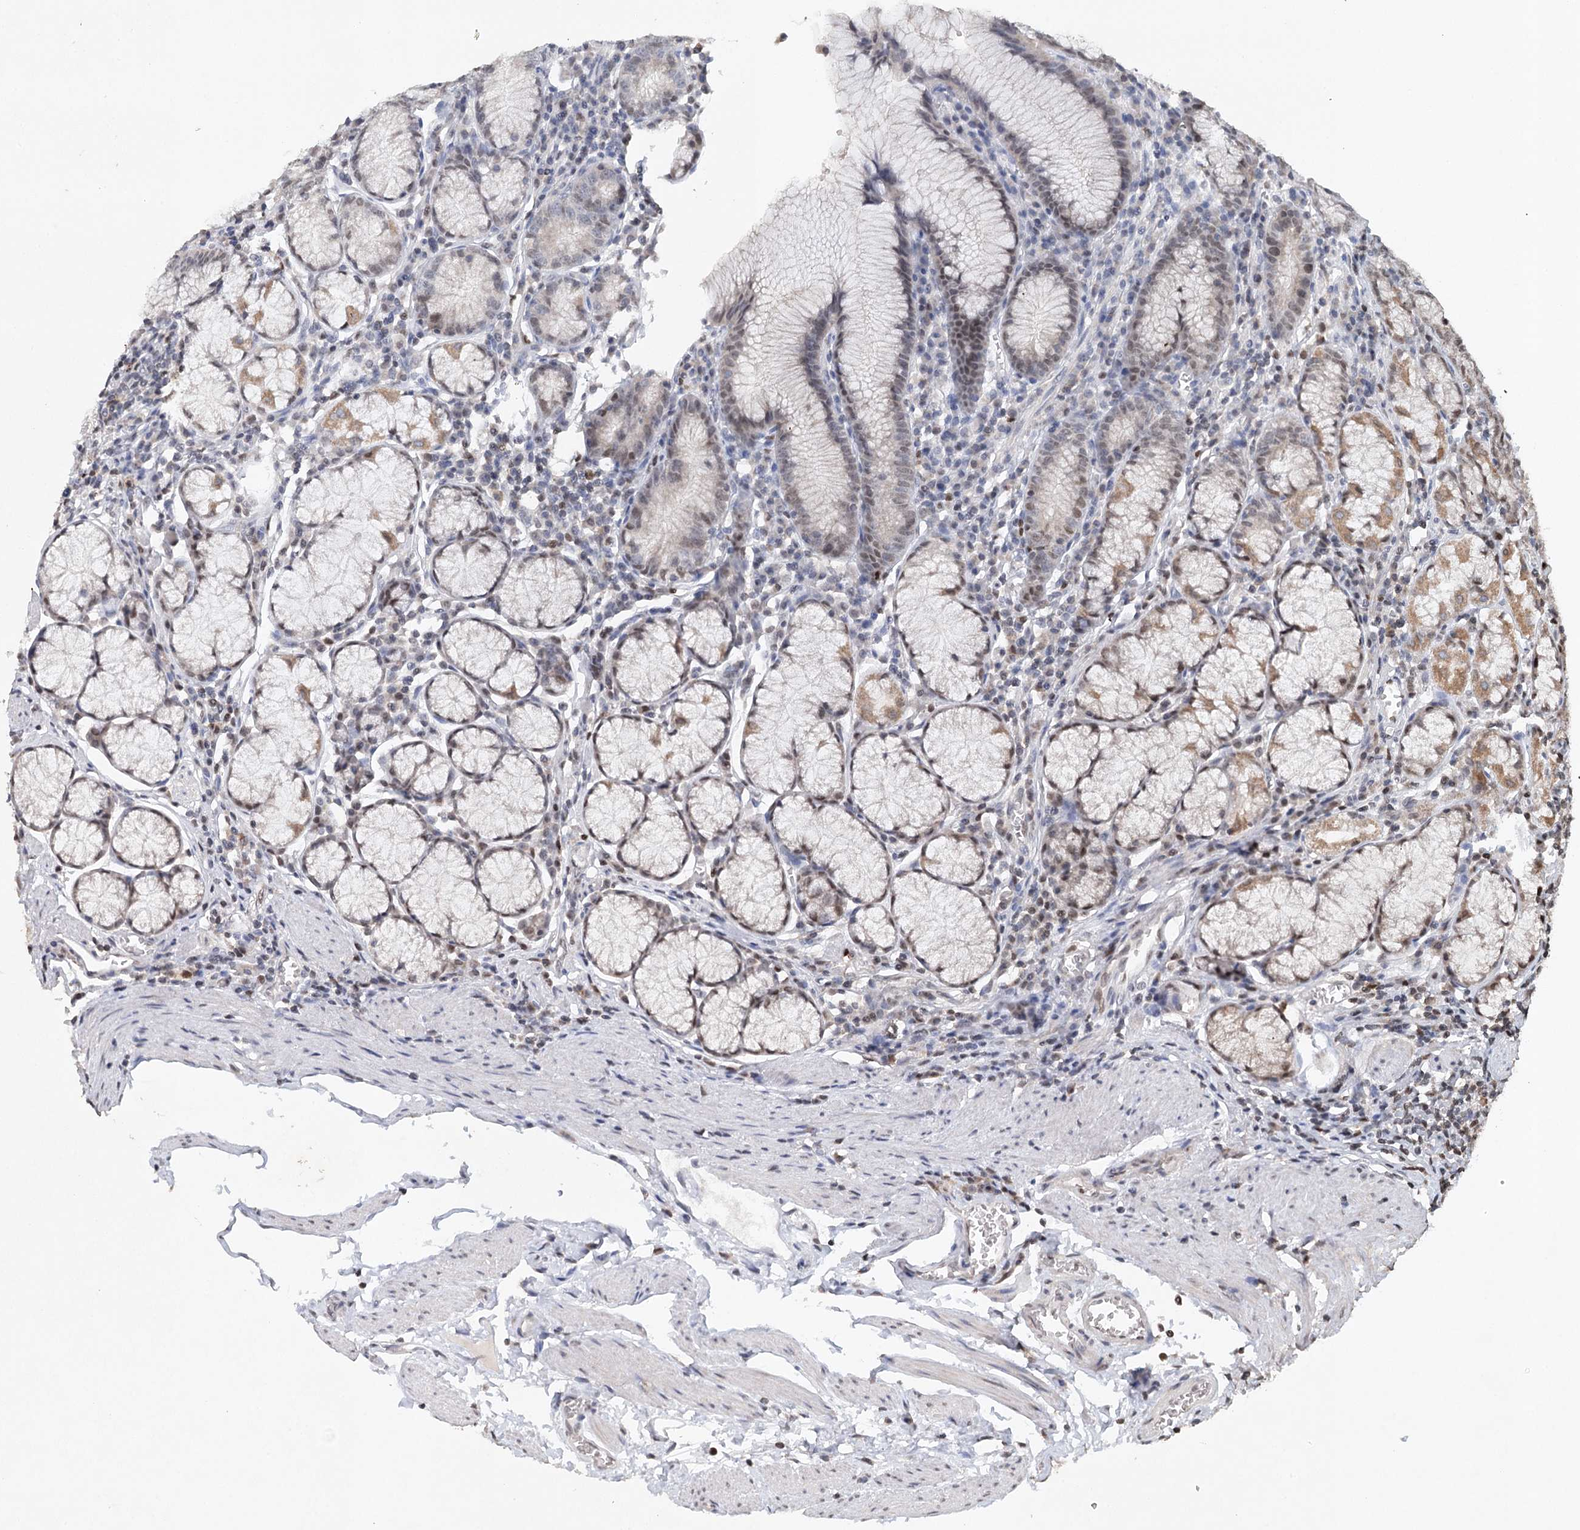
{"staining": {"intensity": "moderate", "quantity": "<25%", "location": "cytoplasmic/membranous"}, "tissue": "stomach", "cell_type": "Glandular cells", "image_type": "normal", "snomed": [{"axis": "morphology", "description": "Normal tissue, NOS"}, {"axis": "topography", "description": "Stomach"}], "caption": "IHC micrograph of normal stomach: human stomach stained using IHC displays low levels of moderate protein expression localized specifically in the cytoplasmic/membranous of glandular cells, appearing as a cytoplasmic/membranous brown color.", "gene": "ICOS", "patient": {"sex": "male", "age": 55}}